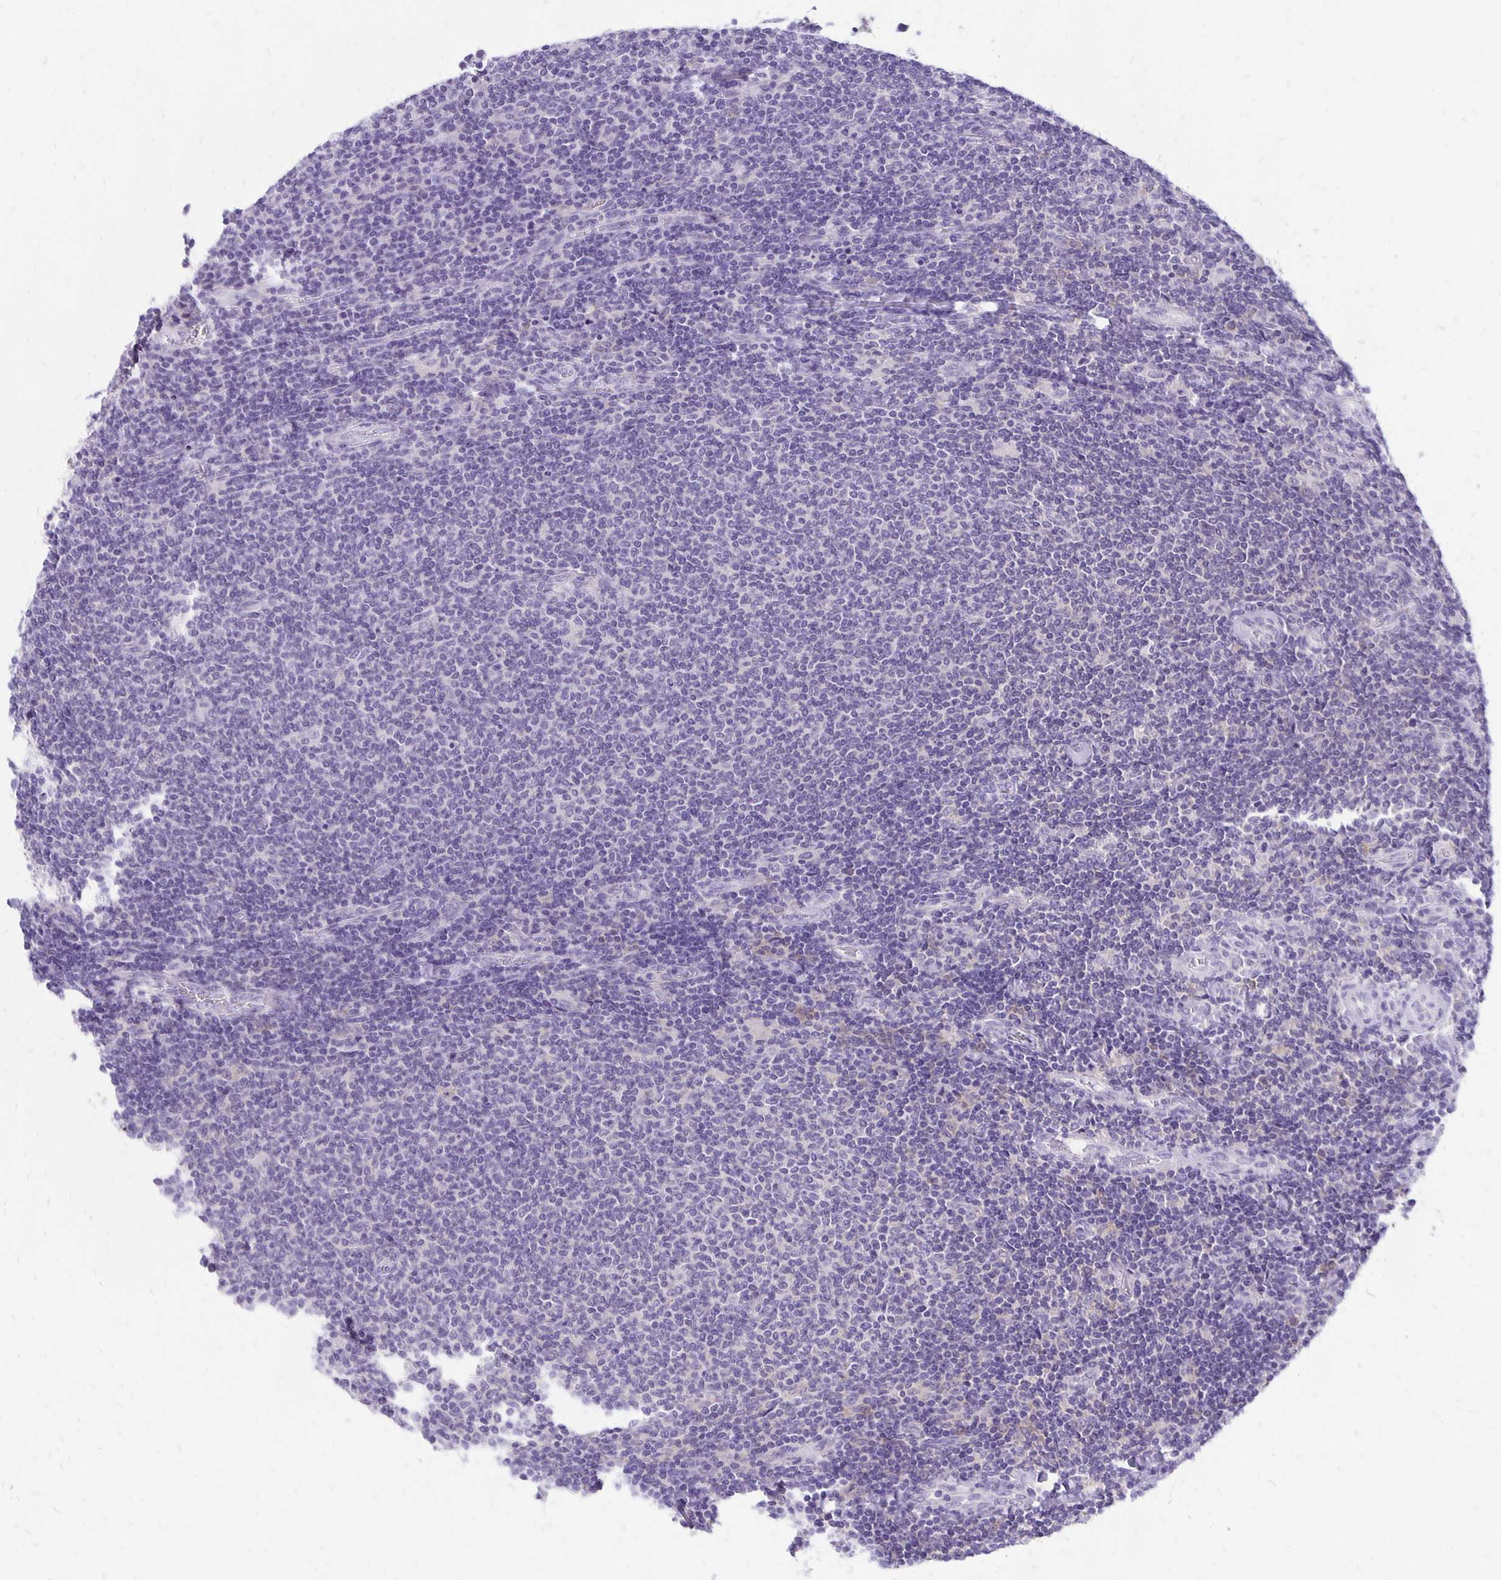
{"staining": {"intensity": "negative", "quantity": "none", "location": "none"}, "tissue": "lymphoma", "cell_type": "Tumor cells", "image_type": "cancer", "snomed": [{"axis": "morphology", "description": "Malignant lymphoma, non-Hodgkin's type, Low grade"}, {"axis": "topography", "description": "Lymph node"}], "caption": "Tumor cells show no significant protein expression in lymphoma.", "gene": "ANKRD45", "patient": {"sex": "male", "age": 52}}